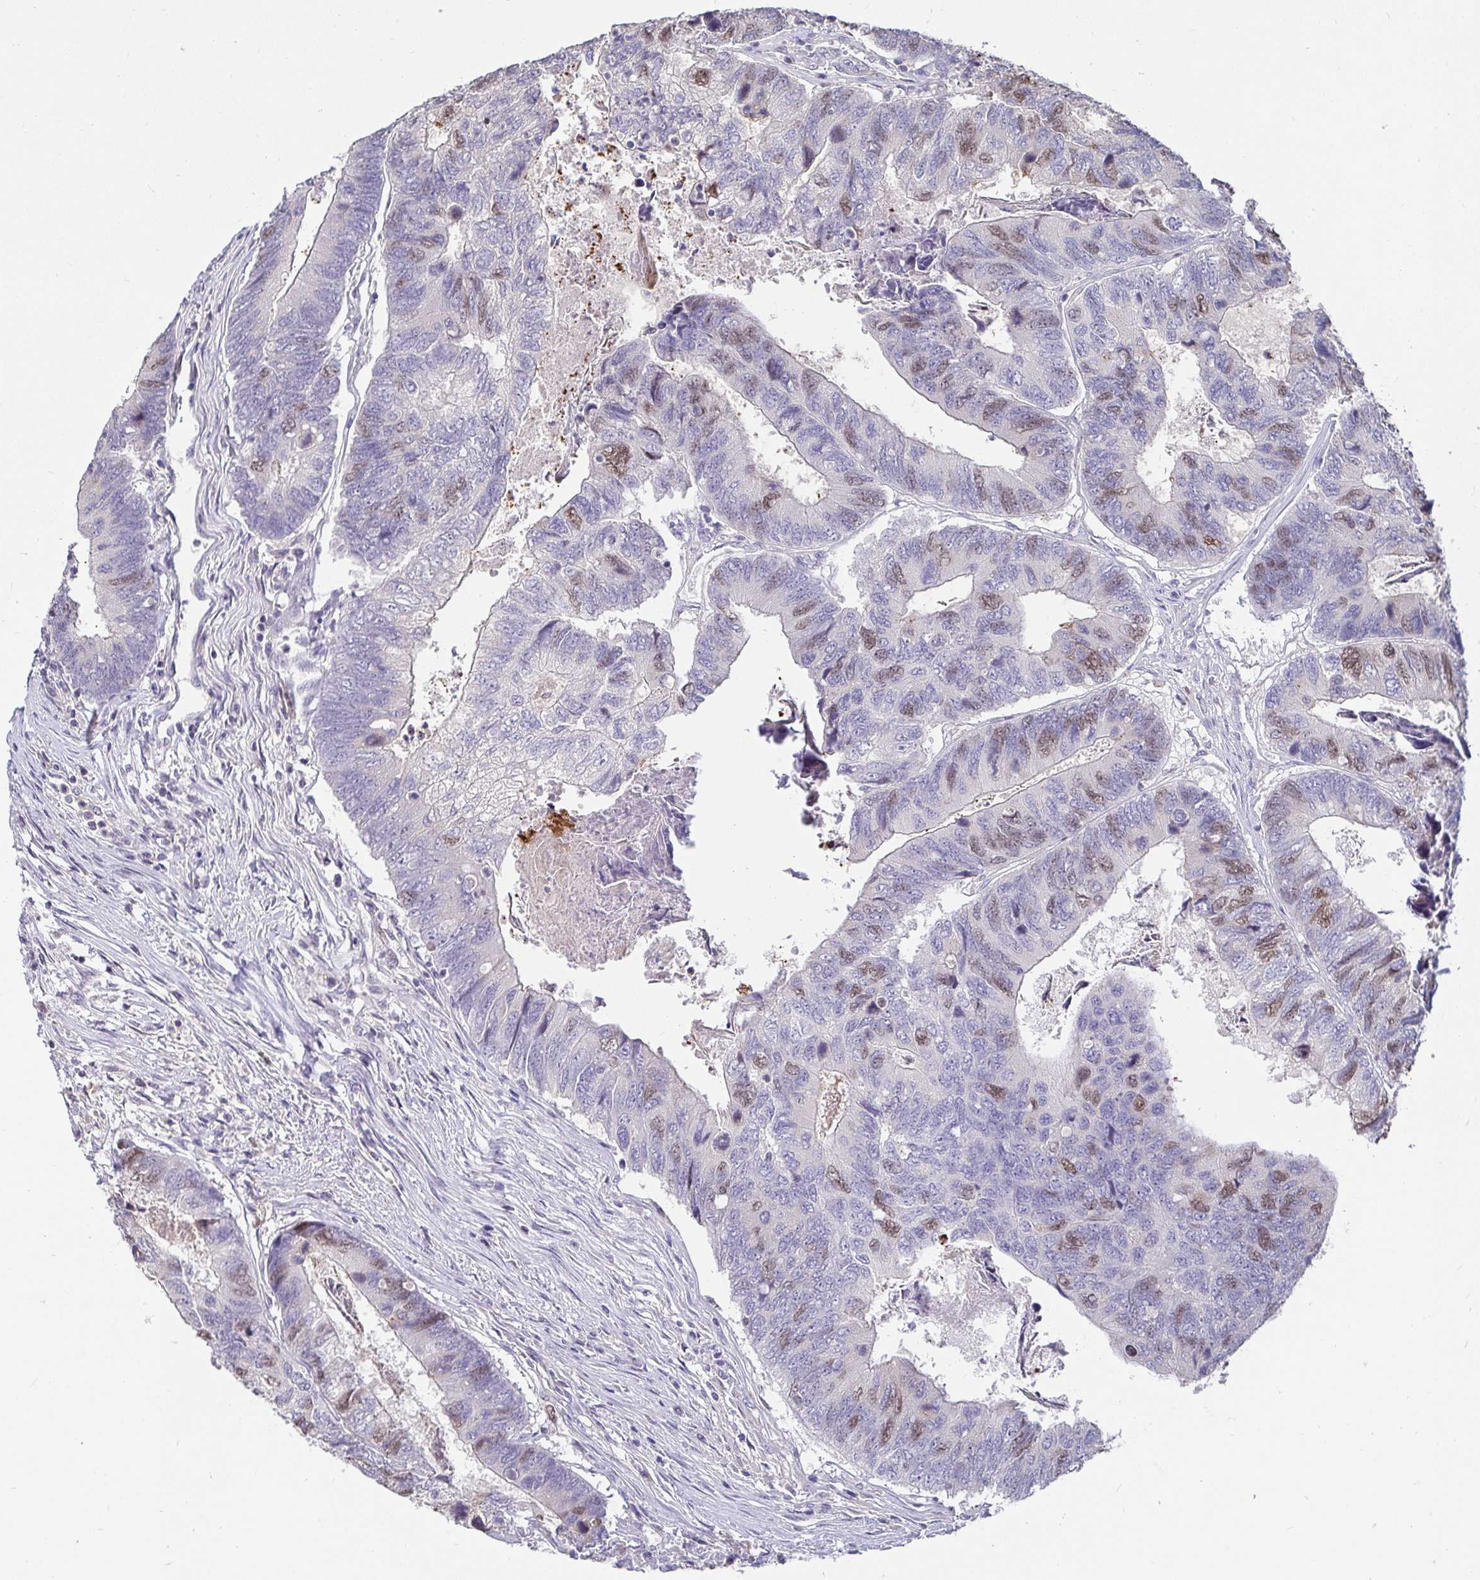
{"staining": {"intensity": "weak", "quantity": "25%-75%", "location": "nuclear"}, "tissue": "colorectal cancer", "cell_type": "Tumor cells", "image_type": "cancer", "snomed": [{"axis": "morphology", "description": "Adenocarcinoma, NOS"}, {"axis": "topography", "description": "Colon"}], "caption": "Immunohistochemistry of human colorectal cancer reveals low levels of weak nuclear expression in approximately 25%-75% of tumor cells. The protein is shown in brown color, while the nuclei are stained blue.", "gene": "ANLN", "patient": {"sex": "female", "age": 67}}